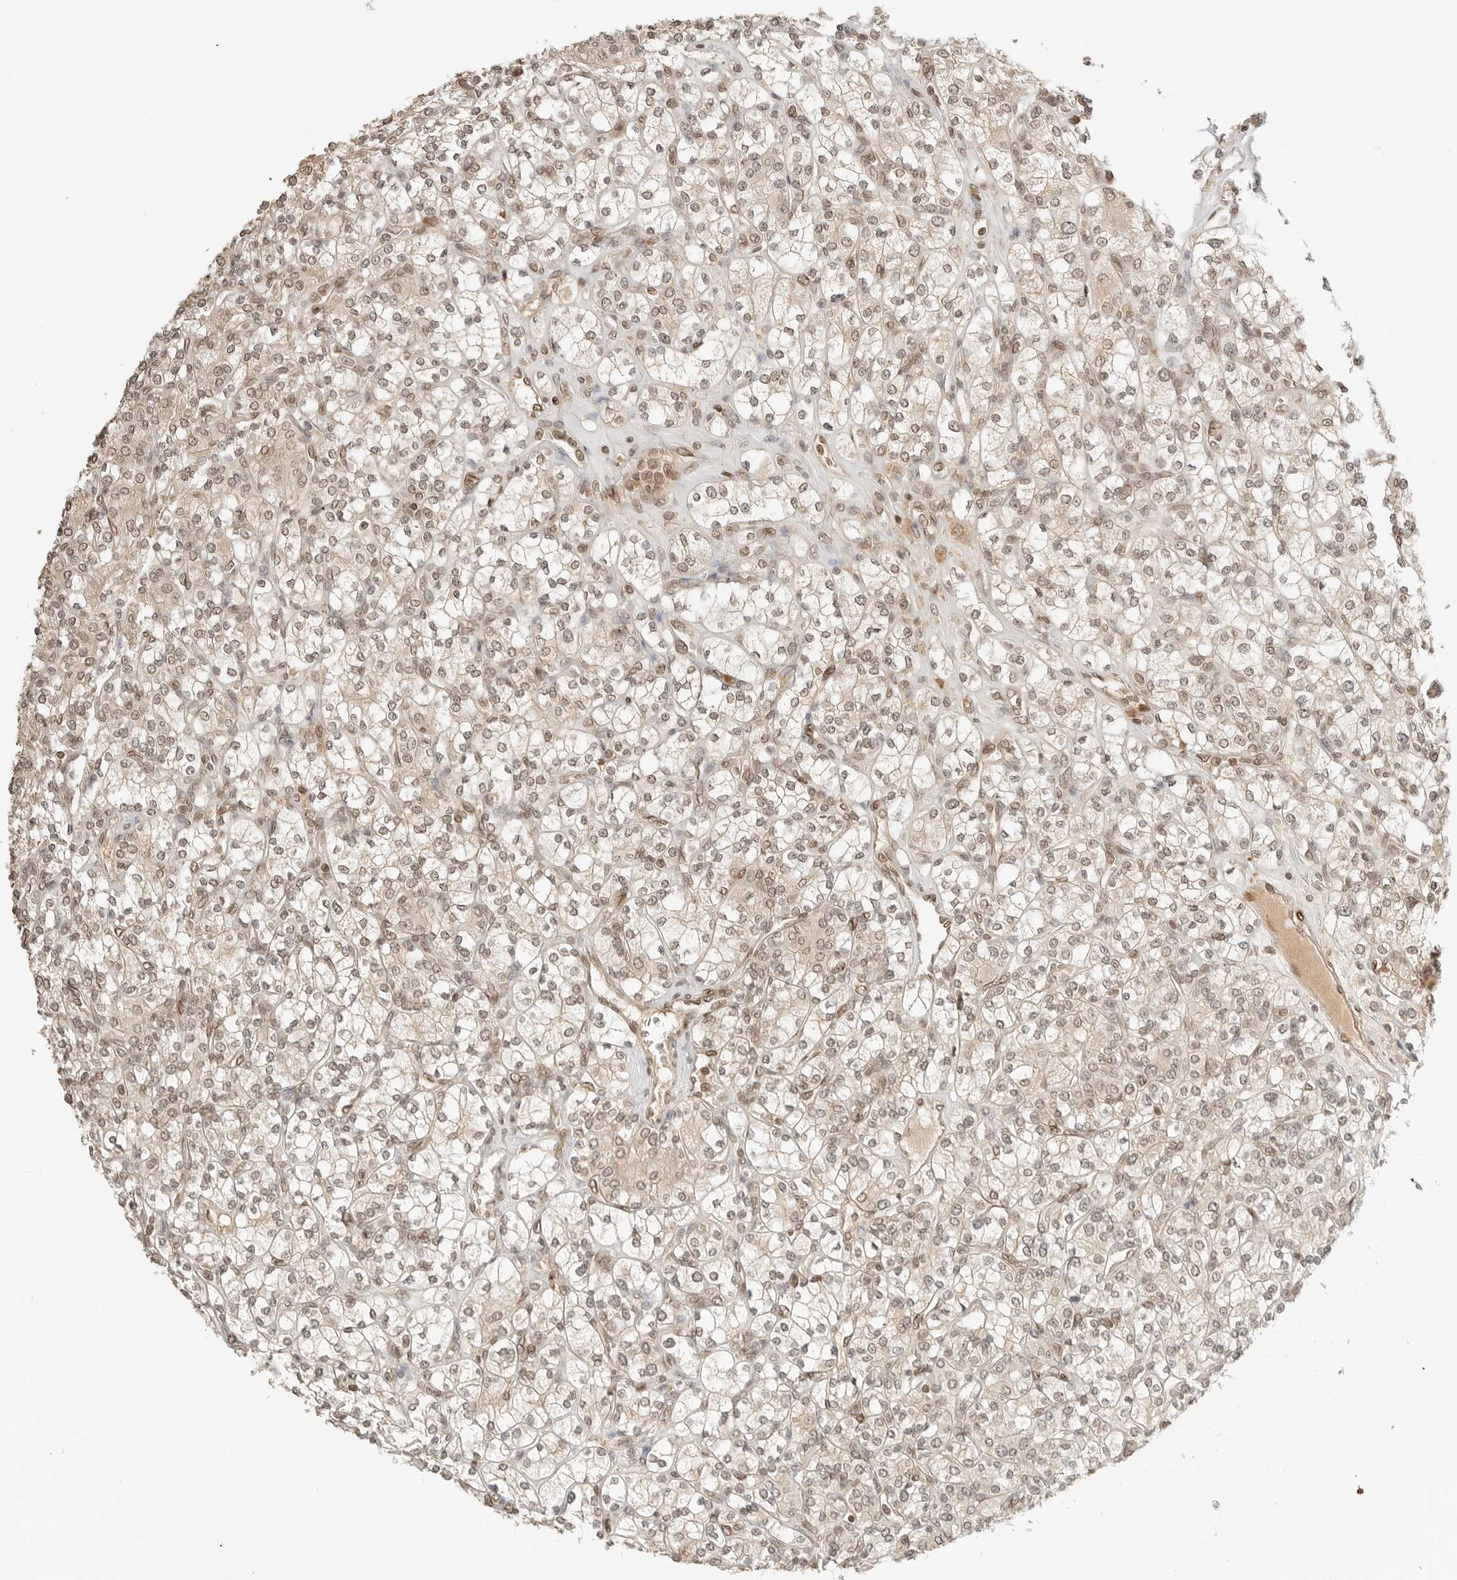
{"staining": {"intensity": "weak", "quantity": ">75%", "location": "cytoplasmic/membranous,nuclear"}, "tissue": "renal cancer", "cell_type": "Tumor cells", "image_type": "cancer", "snomed": [{"axis": "morphology", "description": "Adenocarcinoma, NOS"}, {"axis": "topography", "description": "Kidney"}], "caption": "Brown immunohistochemical staining in adenocarcinoma (renal) displays weak cytoplasmic/membranous and nuclear positivity in approximately >75% of tumor cells.", "gene": "POLH", "patient": {"sex": "male", "age": 77}}